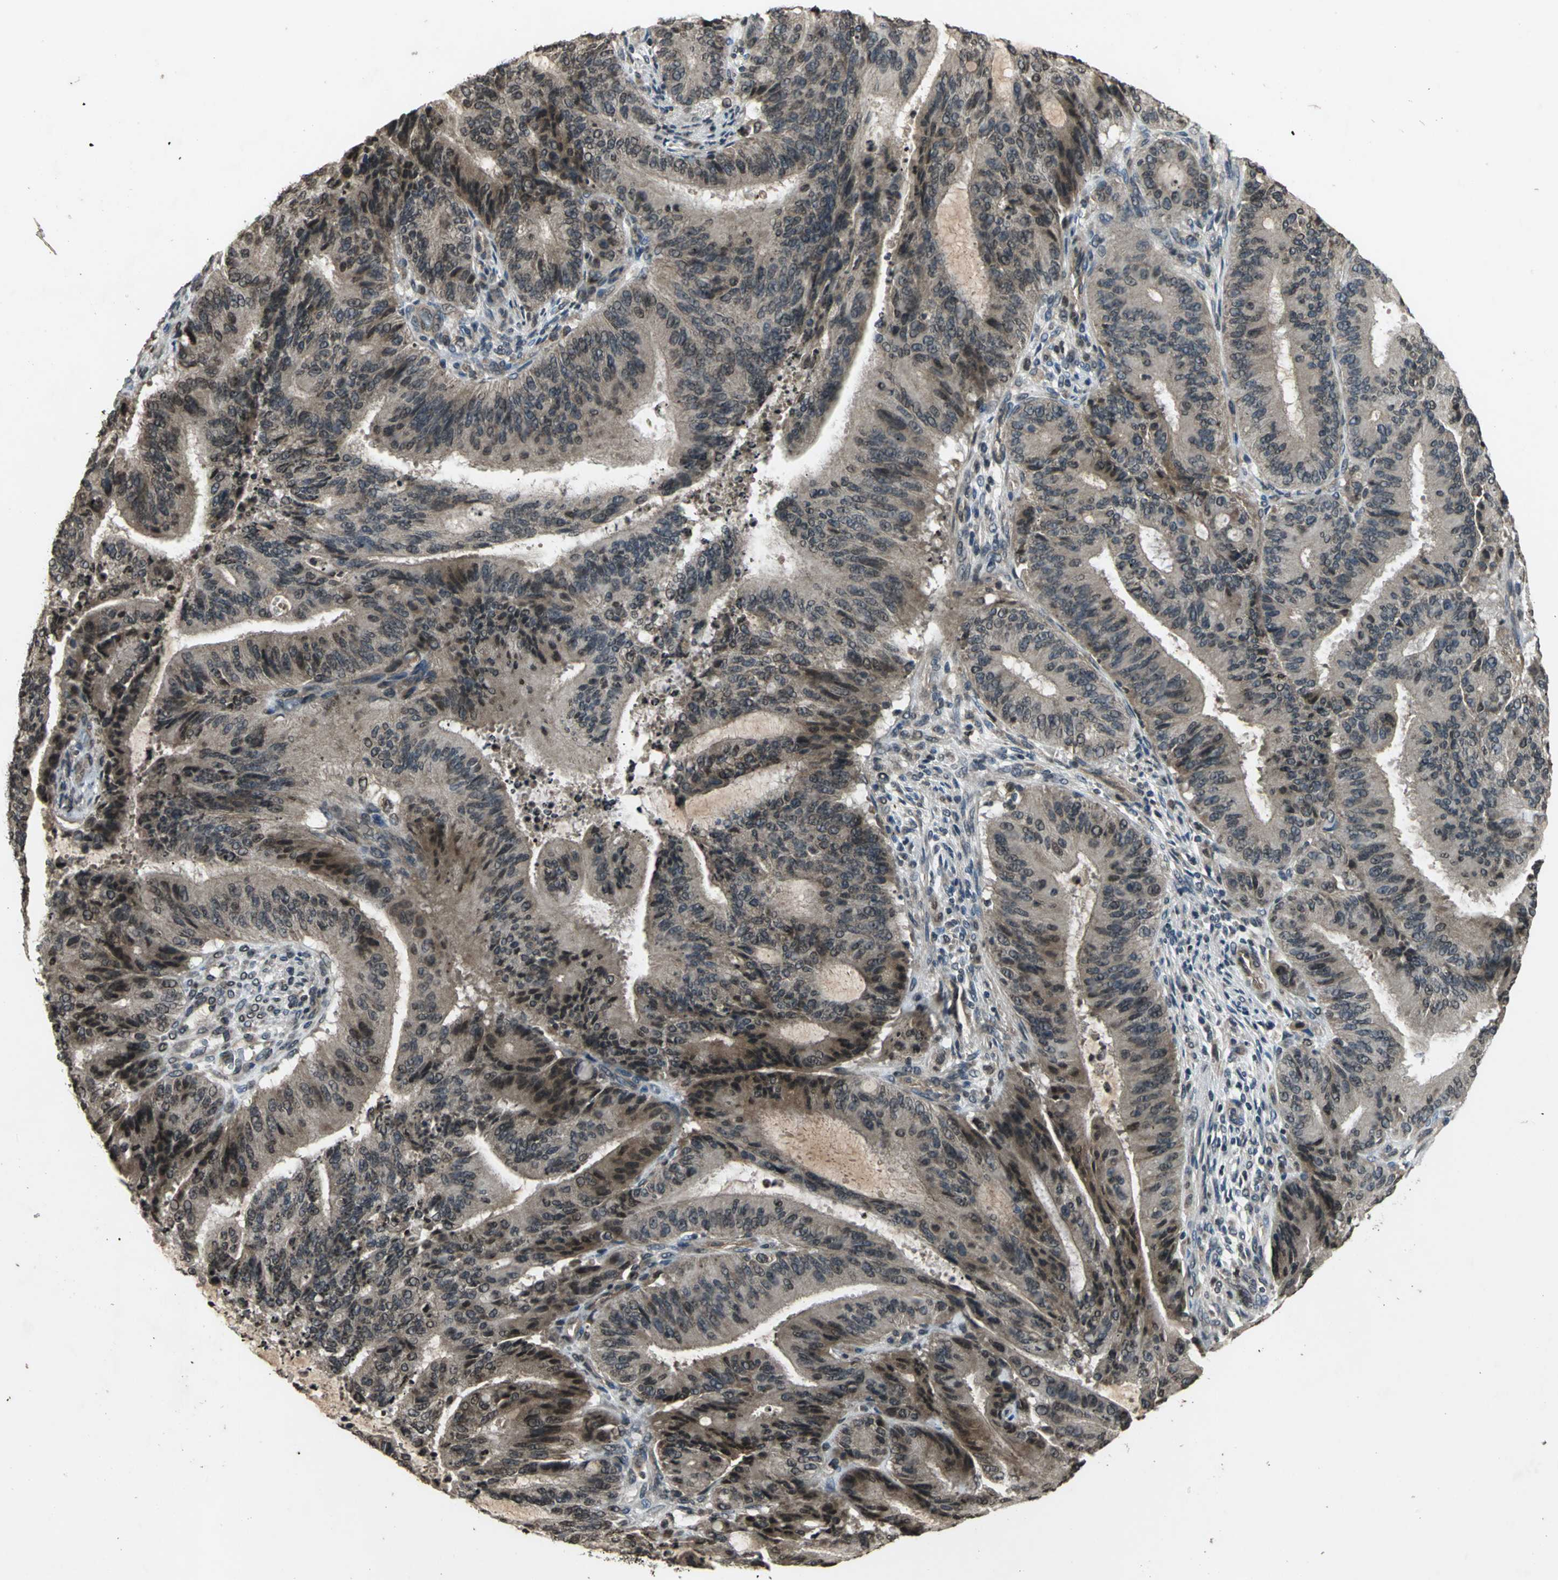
{"staining": {"intensity": "strong", "quantity": ">75%", "location": "cytoplasmic/membranous,nuclear"}, "tissue": "liver cancer", "cell_type": "Tumor cells", "image_type": "cancer", "snomed": [{"axis": "morphology", "description": "Cholangiocarcinoma"}, {"axis": "topography", "description": "Liver"}], "caption": "This photomicrograph displays immunohistochemistry (IHC) staining of cholangiocarcinoma (liver), with high strong cytoplasmic/membranous and nuclear expression in approximately >75% of tumor cells.", "gene": "AHR", "patient": {"sex": "female", "age": 73}}